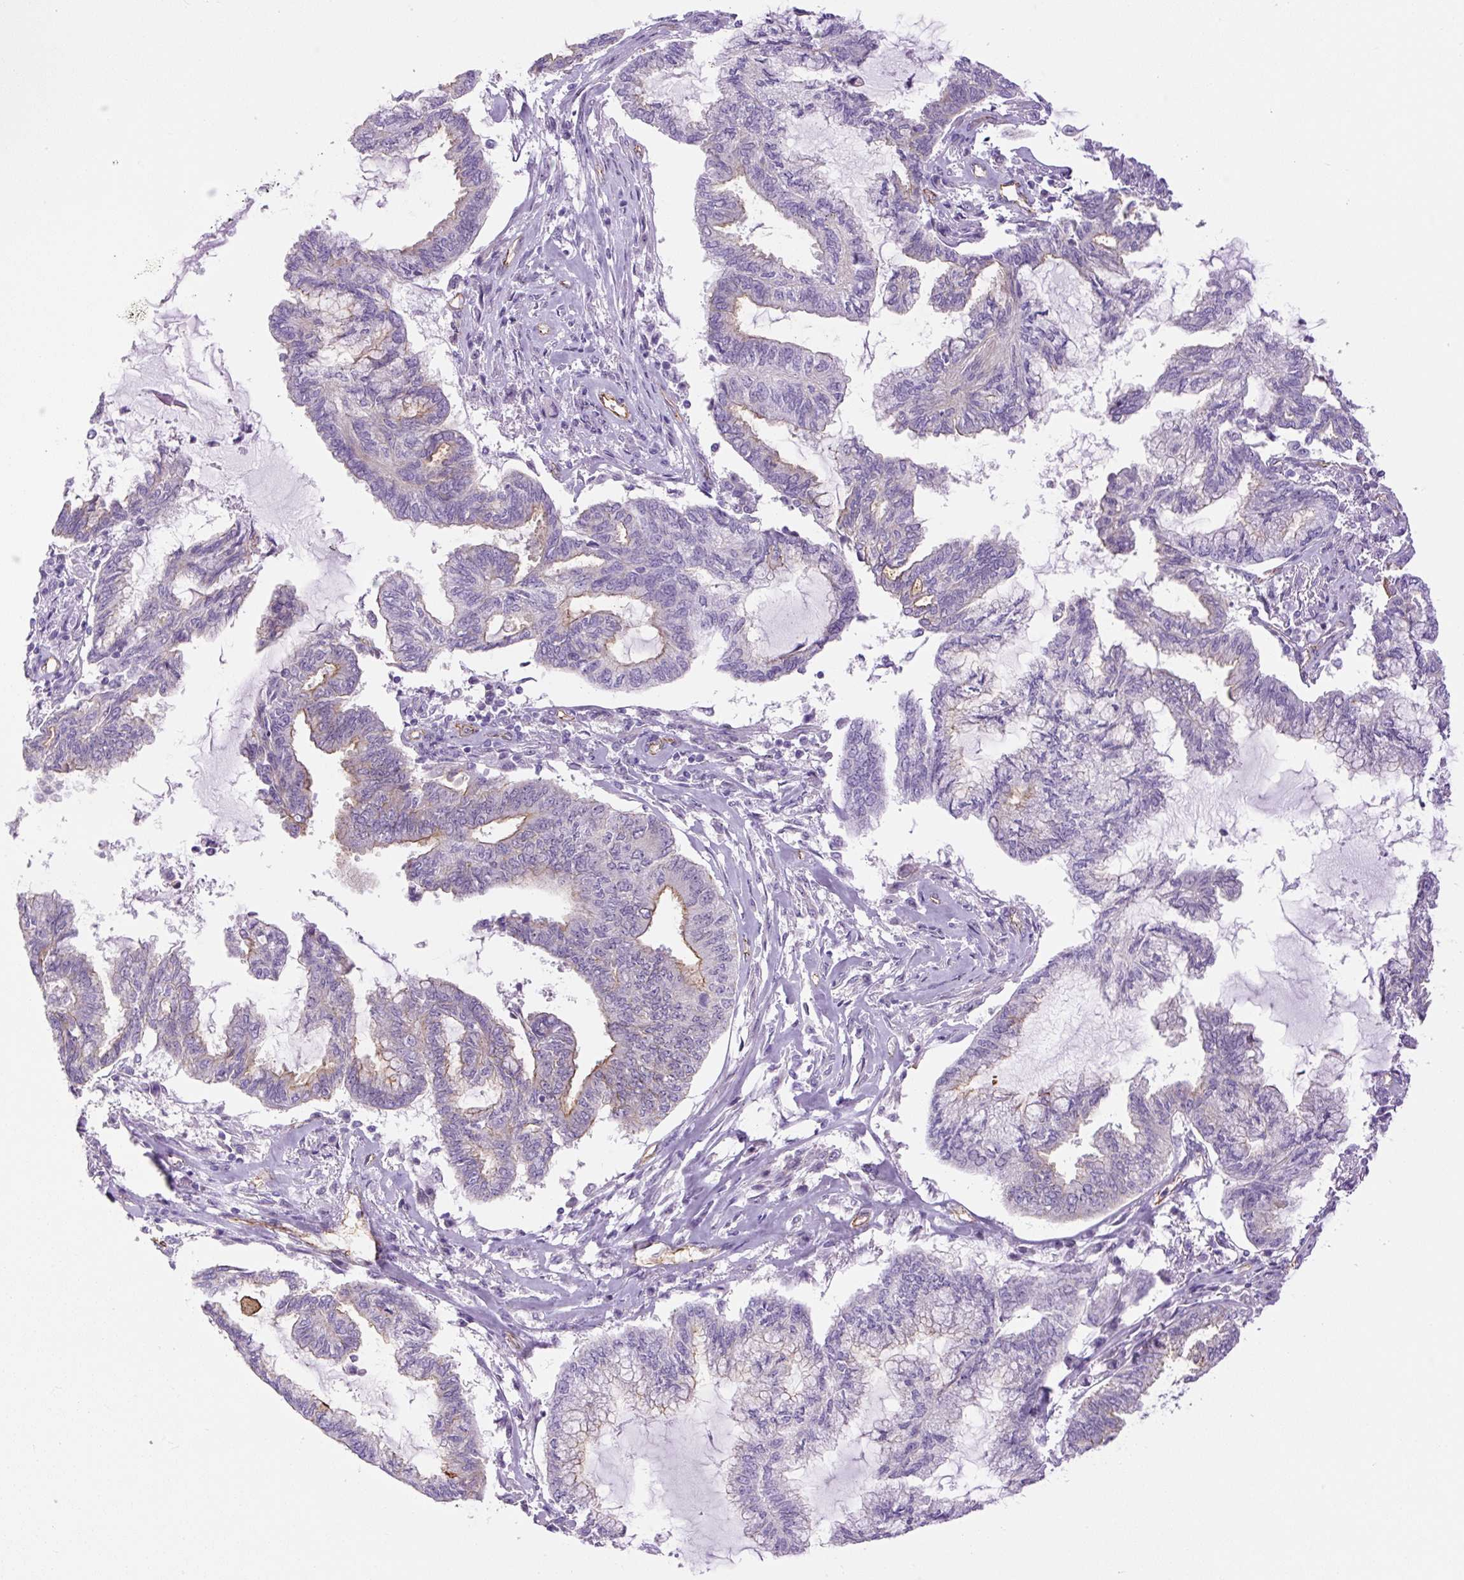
{"staining": {"intensity": "weak", "quantity": "<25%", "location": "cytoplasmic/membranous"}, "tissue": "endometrial cancer", "cell_type": "Tumor cells", "image_type": "cancer", "snomed": [{"axis": "morphology", "description": "Adenocarcinoma, NOS"}, {"axis": "topography", "description": "Endometrium"}], "caption": "A high-resolution micrograph shows immunohistochemistry (IHC) staining of adenocarcinoma (endometrial), which exhibits no significant expression in tumor cells.", "gene": "MYO5C", "patient": {"sex": "female", "age": 86}}